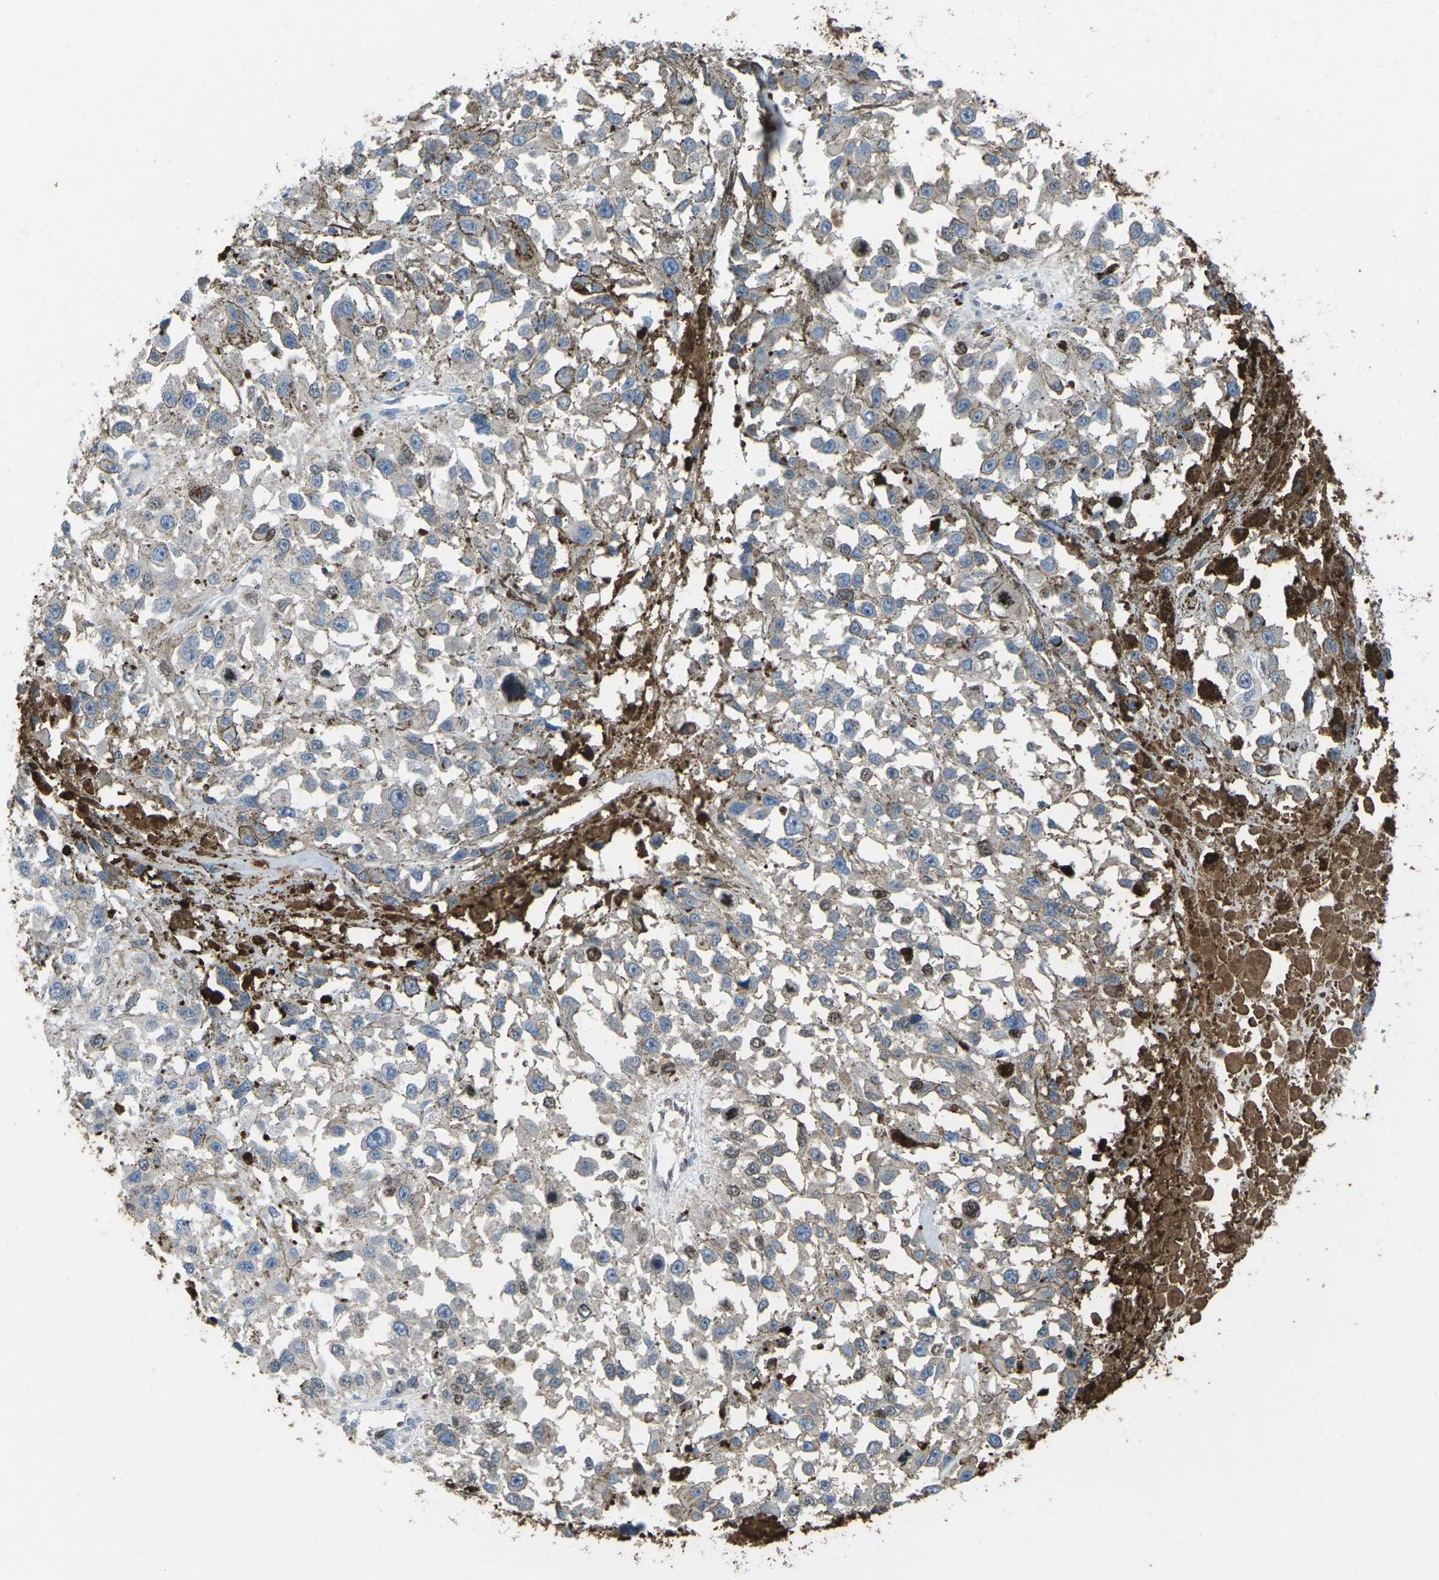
{"staining": {"intensity": "negative", "quantity": "none", "location": "none"}, "tissue": "melanoma", "cell_type": "Tumor cells", "image_type": "cancer", "snomed": [{"axis": "morphology", "description": "Malignant melanoma, Metastatic site"}, {"axis": "topography", "description": "Lymph node"}], "caption": "An image of malignant melanoma (metastatic site) stained for a protein shows no brown staining in tumor cells.", "gene": "CTAGE1", "patient": {"sex": "male", "age": 59}}